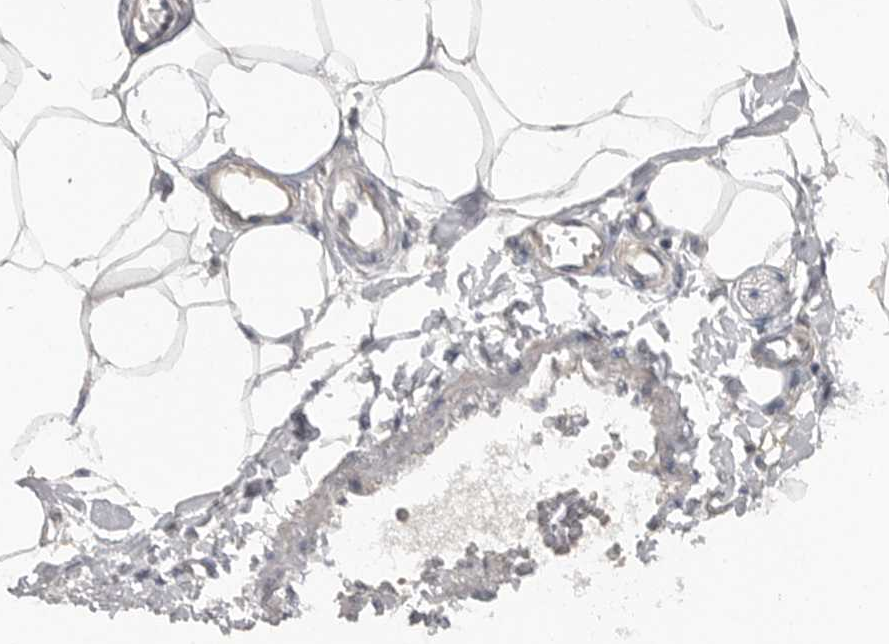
{"staining": {"intensity": "negative", "quantity": "none", "location": "none"}, "tissue": "adipose tissue", "cell_type": "Adipocytes", "image_type": "normal", "snomed": [{"axis": "morphology", "description": "Normal tissue, NOS"}, {"axis": "morphology", "description": "Adenocarcinoma, NOS"}, {"axis": "topography", "description": "Colon"}, {"axis": "topography", "description": "Peripheral nerve tissue"}], "caption": "A high-resolution photomicrograph shows immunohistochemistry (IHC) staining of normal adipose tissue, which exhibits no significant staining in adipocytes.", "gene": "PLEKHF1", "patient": {"sex": "male", "age": 14}}